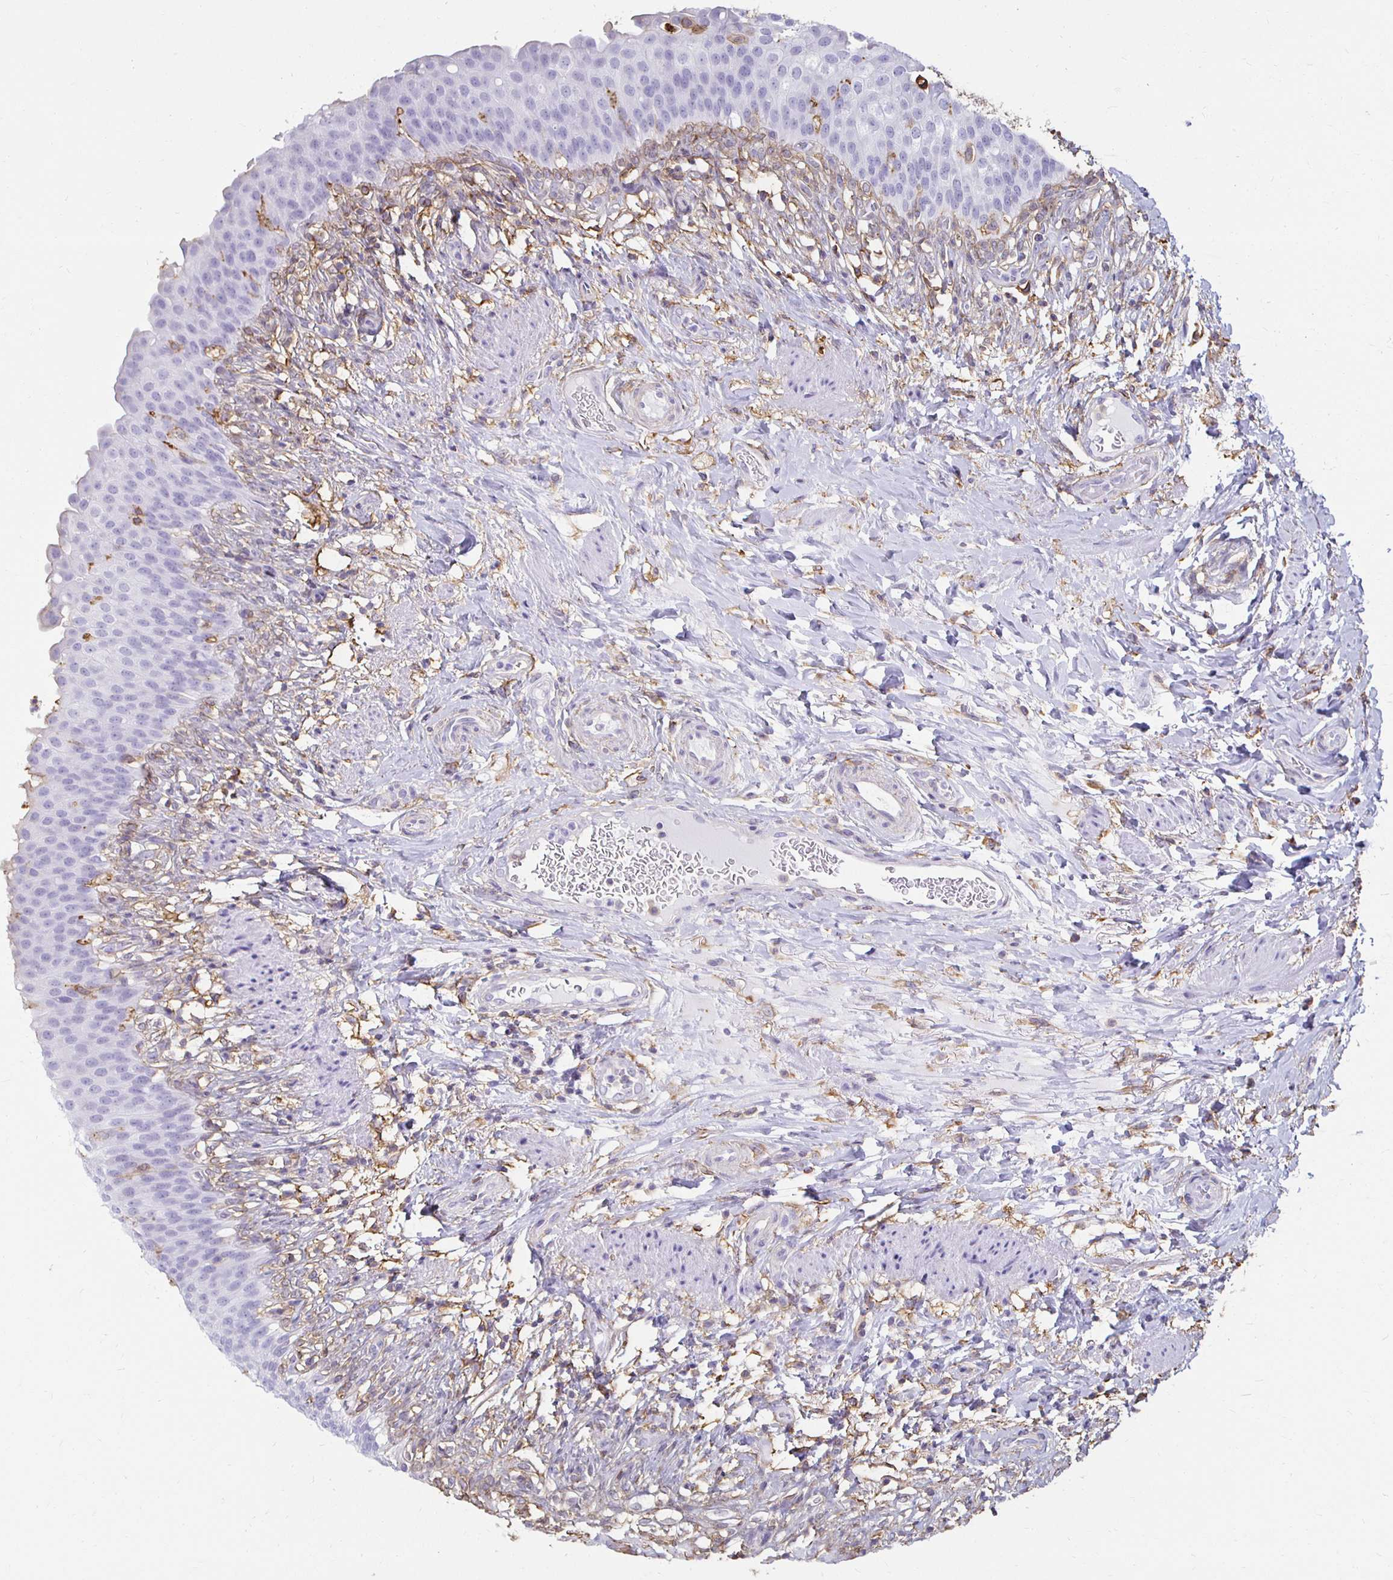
{"staining": {"intensity": "negative", "quantity": "none", "location": "none"}, "tissue": "urinary bladder", "cell_type": "Urothelial cells", "image_type": "normal", "snomed": [{"axis": "morphology", "description": "Normal tissue, NOS"}, {"axis": "topography", "description": "Urinary bladder"}, {"axis": "topography", "description": "Peripheral nerve tissue"}], "caption": "High magnification brightfield microscopy of unremarkable urinary bladder stained with DAB (brown) and counterstained with hematoxylin (blue): urothelial cells show no significant positivity. The staining is performed using DAB brown chromogen with nuclei counter-stained in using hematoxylin.", "gene": "TAS1R3", "patient": {"sex": "female", "age": 60}}